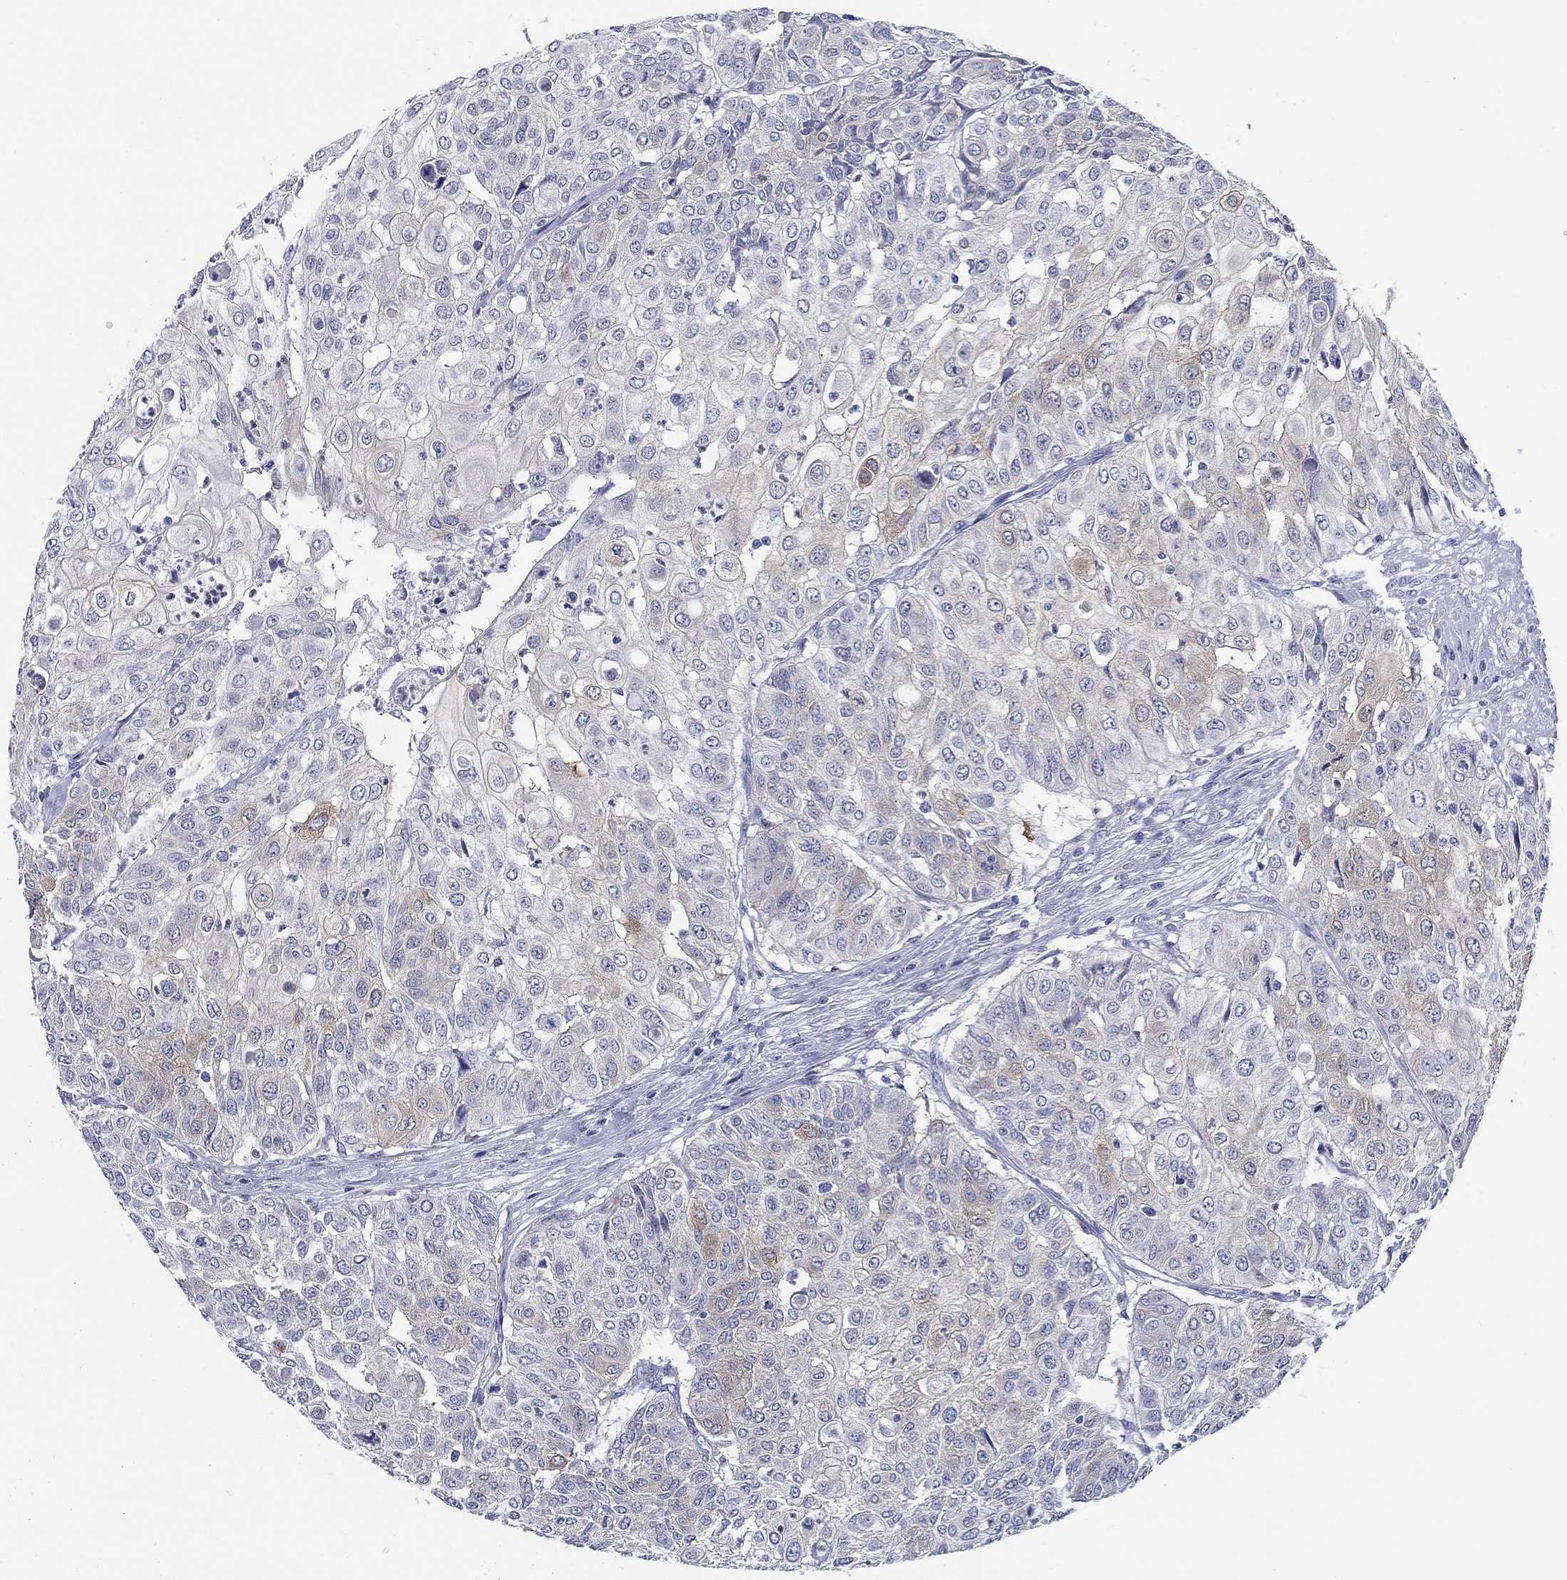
{"staining": {"intensity": "weak", "quantity": "<25%", "location": "cytoplasmic/membranous"}, "tissue": "urothelial cancer", "cell_type": "Tumor cells", "image_type": "cancer", "snomed": [{"axis": "morphology", "description": "Urothelial carcinoma, High grade"}, {"axis": "topography", "description": "Urinary bladder"}], "caption": "This is an immunohistochemistry micrograph of high-grade urothelial carcinoma. There is no positivity in tumor cells.", "gene": "RAP1GAP", "patient": {"sex": "female", "age": 79}}